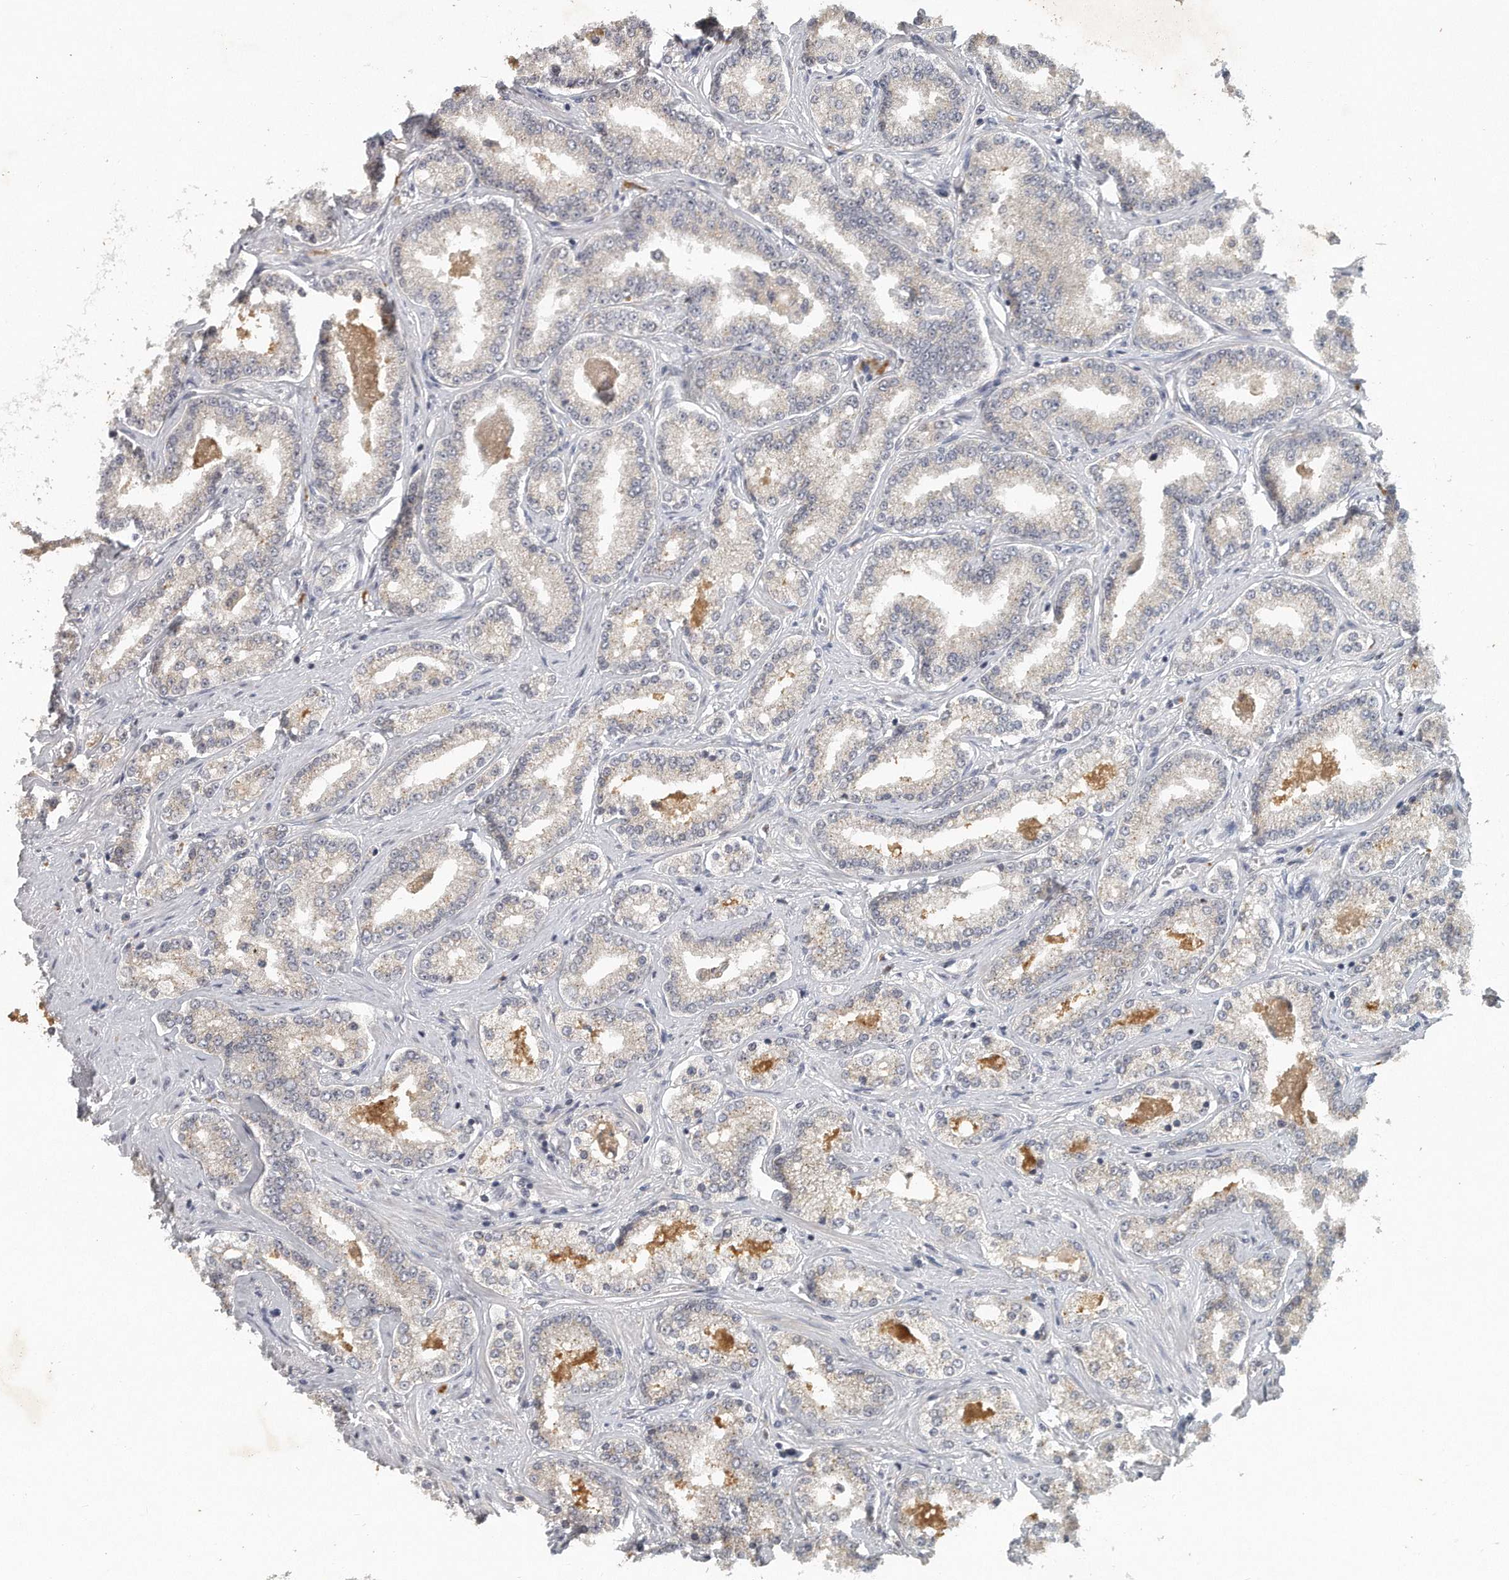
{"staining": {"intensity": "negative", "quantity": "none", "location": "none"}, "tissue": "prostate cancer", "cell_type": "Tumor cells", "image_type": "cancer", "snomed": [{"axis": "morphology", "description": "Normal tissue, NOS"}, {"axis": "morphology", "description": "Adenocarcinoma, High grade"}, {"axis": "topography", "description": "Prostate"}], "caption": "Tumor cells show no significant protein positivity in prostate high-grade adenocarcinoma.", "gene": "TRAPPC14", "patient": {"sex": "male", "age": 83}}